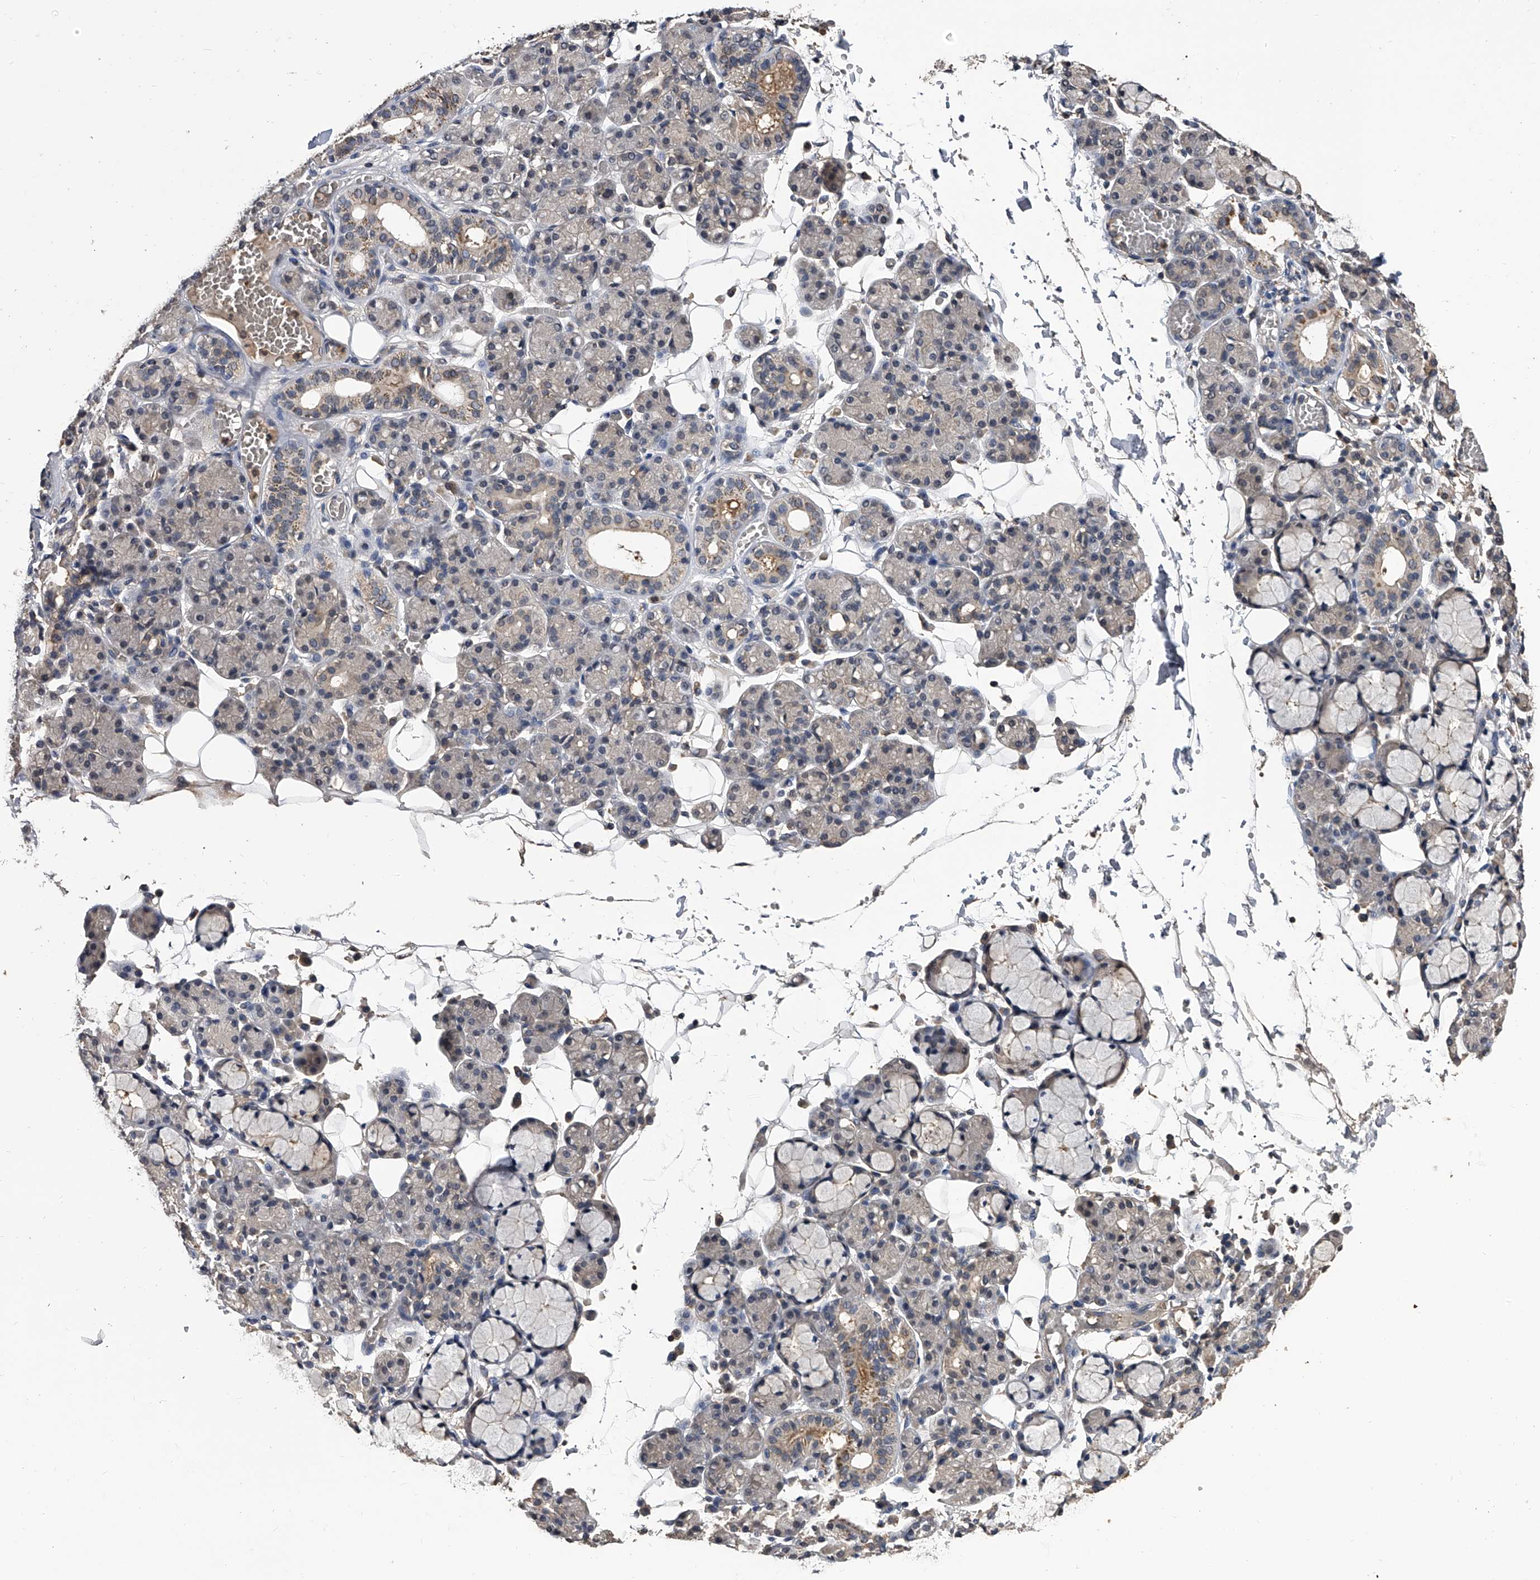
{"staining": {"intensity": "weak", "quantity": "<25%", "location": "cytoplasmic/membranous"}, "tissue": "salivary gland", "cell_type": "Glandular cells", "image_type": "normal", "snomed": [{"axis": "morphology", "description": "Normal tissue, NOS"}, {"axis": "topography", "description": "Salivary gland"}], "caption": "Protein analysis of unremarkable salivary gland displays no significant staining in glandular cells. (DAB IHC with hematoxylin counter stain).", "gene": "EFCAB7", "patient": {"sex": "male", "age": 63}}